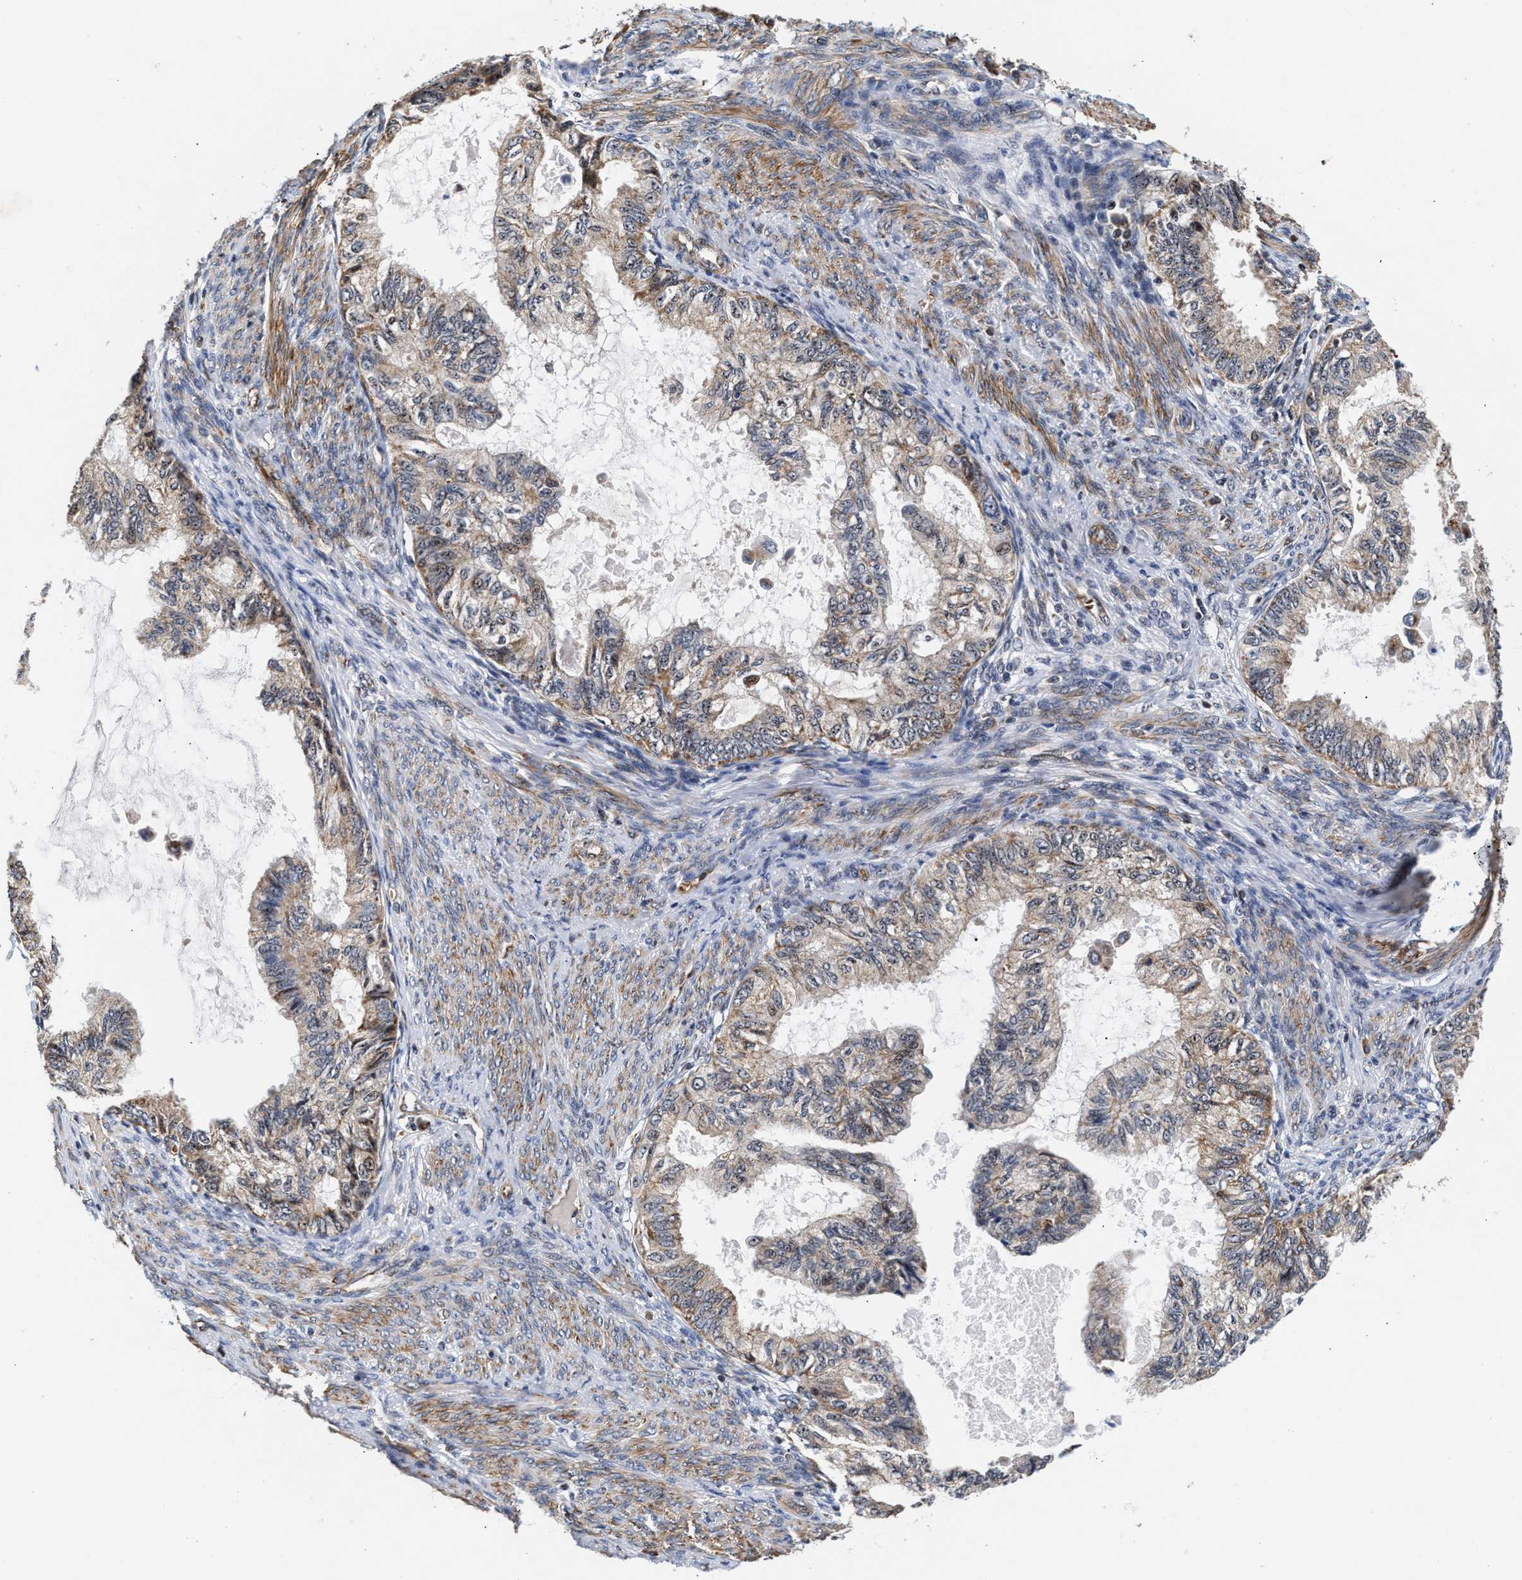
{"staining": {"intensity": "weak", "quantity": ">75%", "location": "cytoplasmic/membranous"}, "tissue": "cervical cancer", "cell_type": "Tumor cells", "image_type": "cancer", "snomed": [{"axis": "morphology", "description": "Normal tissue, NOS"}, {"axis": "morphology", "description": "Adenocarcinoma, NOS"}, {"axis": "topography", "description": "Cervix"}, {"axis": "topography", "description": "Endometrium"}], "caption": "About >75% of tumor cells in cervical adenocarcinoma demonstrate weak cytoplasmic/membranous protein positivity as visualized by brown immunohistochemical staining.", "gene": "SGK1", "patient": {"sex": "female", "age": 86}}